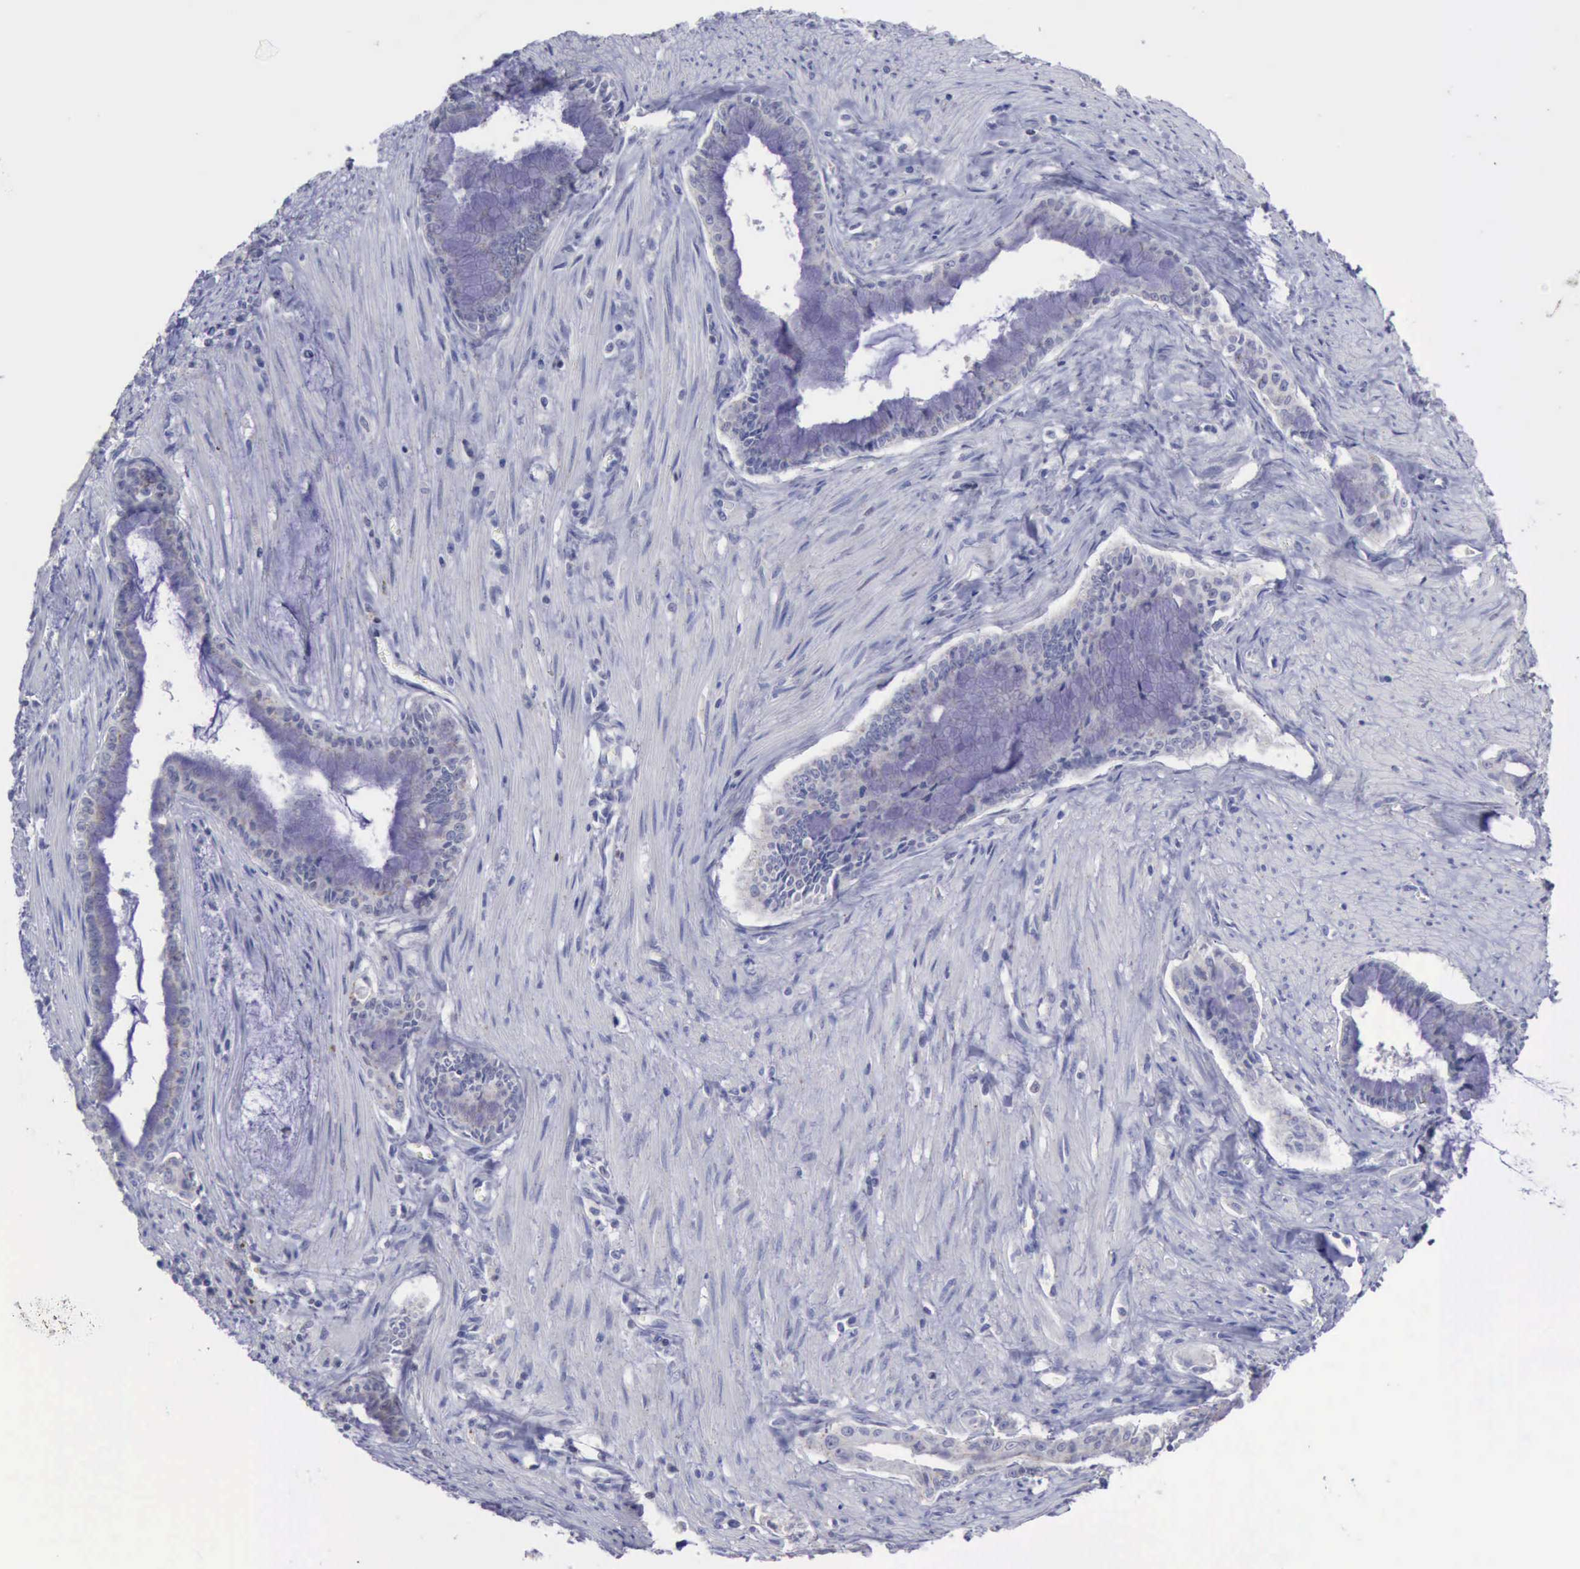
{"staining": {"intensity": "negative", "quantity": "none", "location": "none"}, "tissue": "pancreatic cancer", "cell_type": "Tumor cells", "image_type": "cancer", "snomed": [{"axis": "morphology", "description": "Adenocarcinoma, NOS"}, {"axis": "topography", "description": "Pancreas"}], "caption": "Tumor cells are negative for brown protein staining in pancreatic cancer. (DAB (3,3'-diaminobenzidine) immunohistochemistry with hematoxylin counter stain).", "gene": "SATB2", "patient": {"sex": "male", "age": 59}}